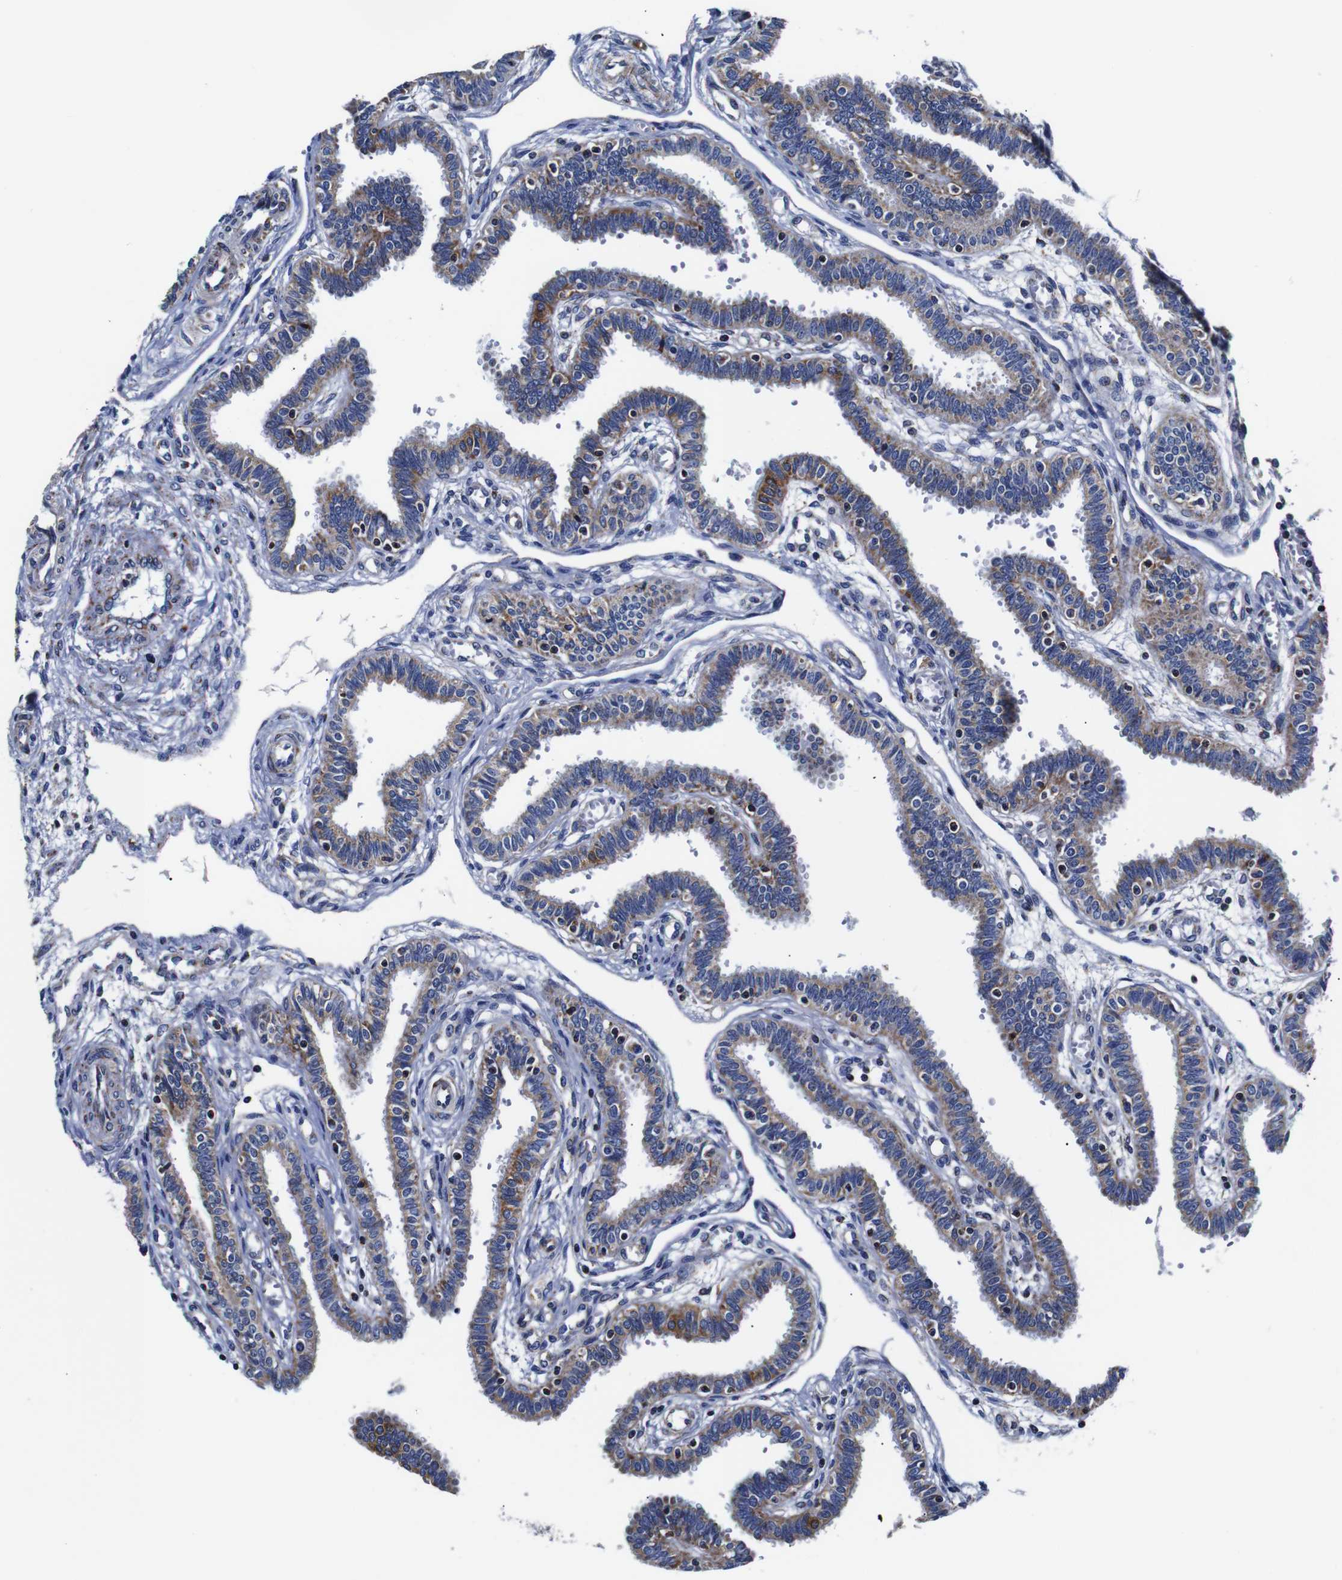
{"staining": {"intensity": "moderate", "quantity": ">75%", "location": "cytoplasmic/membranous"}, "tissue": "fallopian tube", "cell_type": "Glandular cells", "image_type": "normal", "snomed": [{"axis": "morphology", "description": "Normal tissue, NOS"}, {"axis": "topography", "description": "Fallopian tube"}], "caption": "Protein expression by IHC exhibits moderate cytoplasmic/membranous staining in about >75% of glandular cells in normal fallopian tube.", "gene": "FKBP9", "patient": {"sex": "female", "age": 32}}